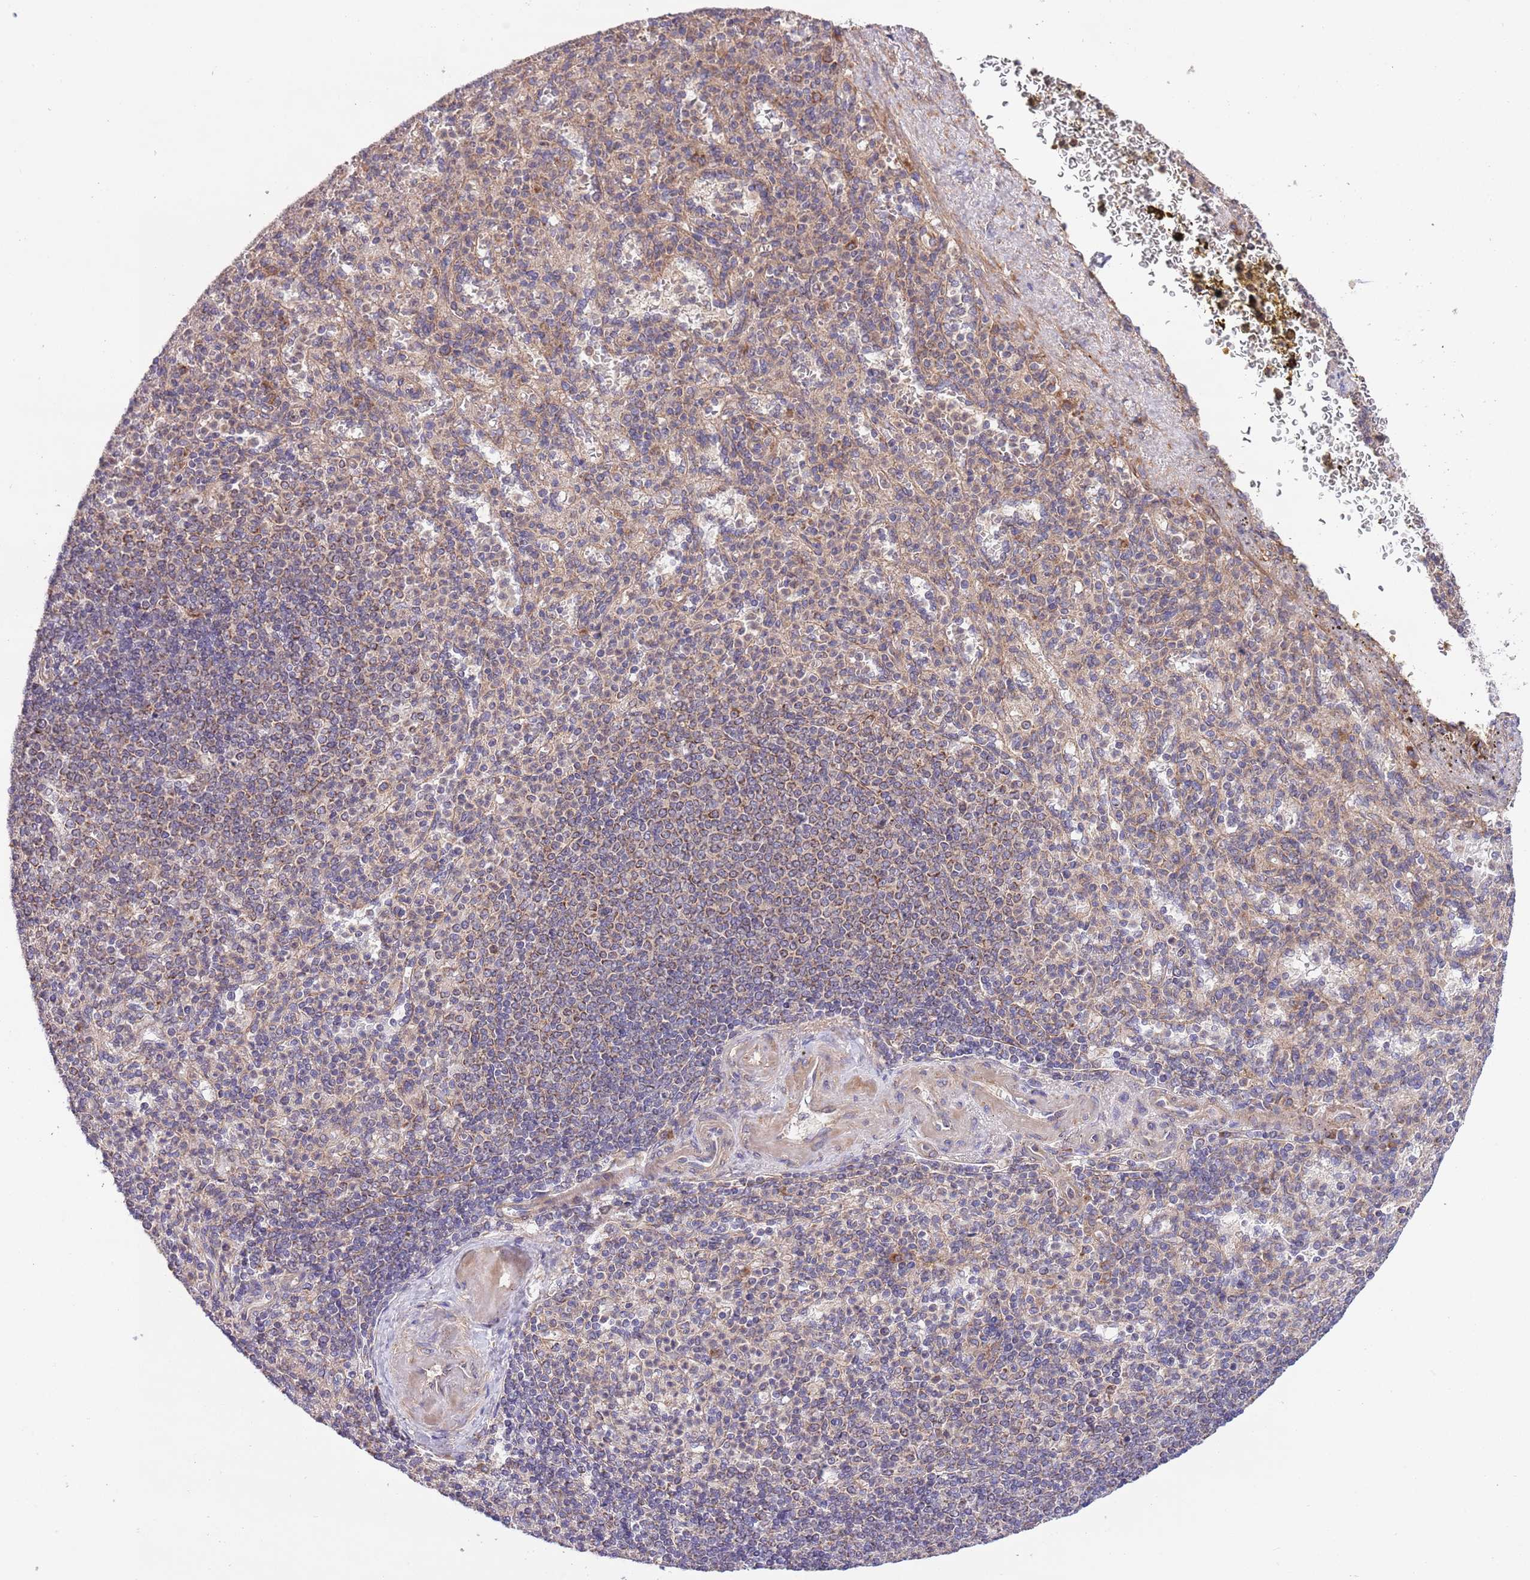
{"staining": {"intensity": "weak", "quantity": "25%-75%", "location": "cytoplasmic/membranous"}, "tissue": "spleen", "cell_type": "Cells in red pulp", "image_type": "normal", "snomed": [{"axis": "morphology", "description": "Normal tissue, NOS"}, {"axis": "topography", "description": "Spleen"}], "caption": "This micrograph reveals immunohistochemistry staining of benign spleen, with low weak cytoplasmic/membranous positivity in approximately 25%-75% of cells in red pulp.", "gene": "MFNG", "patient": {"sex": "female", "age": 74}}